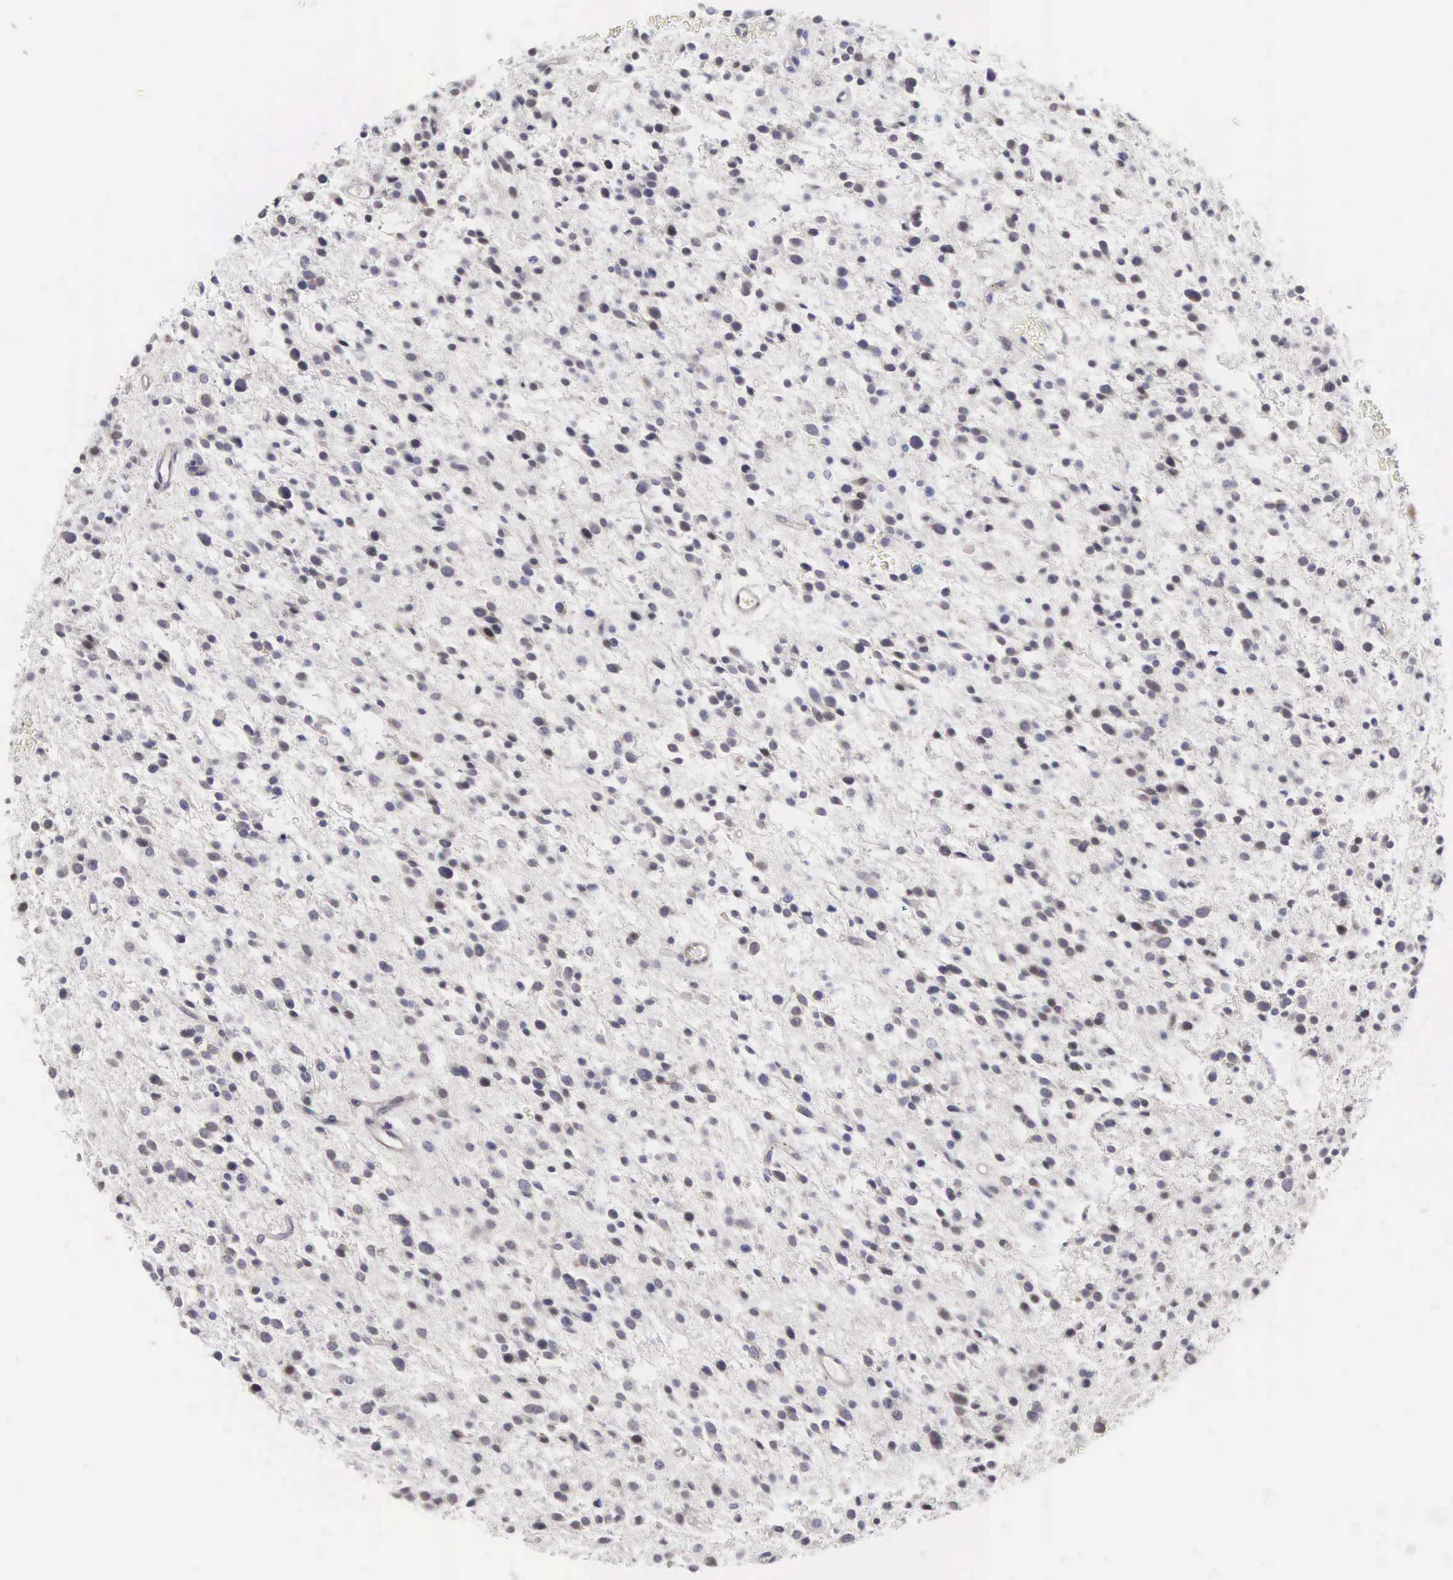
{"staining": {"intensity": "negative", "quantity": "none", "location": "none"}, "tissue": "glioma", "cell_type": "Tumor cells", "image_type": "cancer", "snomed": [{"axis": "morphology", "description": "Glioma, malignant, Low grade"}, {"axis": "topography", "description": "Brain"}], "caption": "This is an immunohistochemistry photomicrograph of human glioma. There is no positivity in tumor cells.", "gene": "ELFN2", "patient": {"sex": "female", "age": 36}}